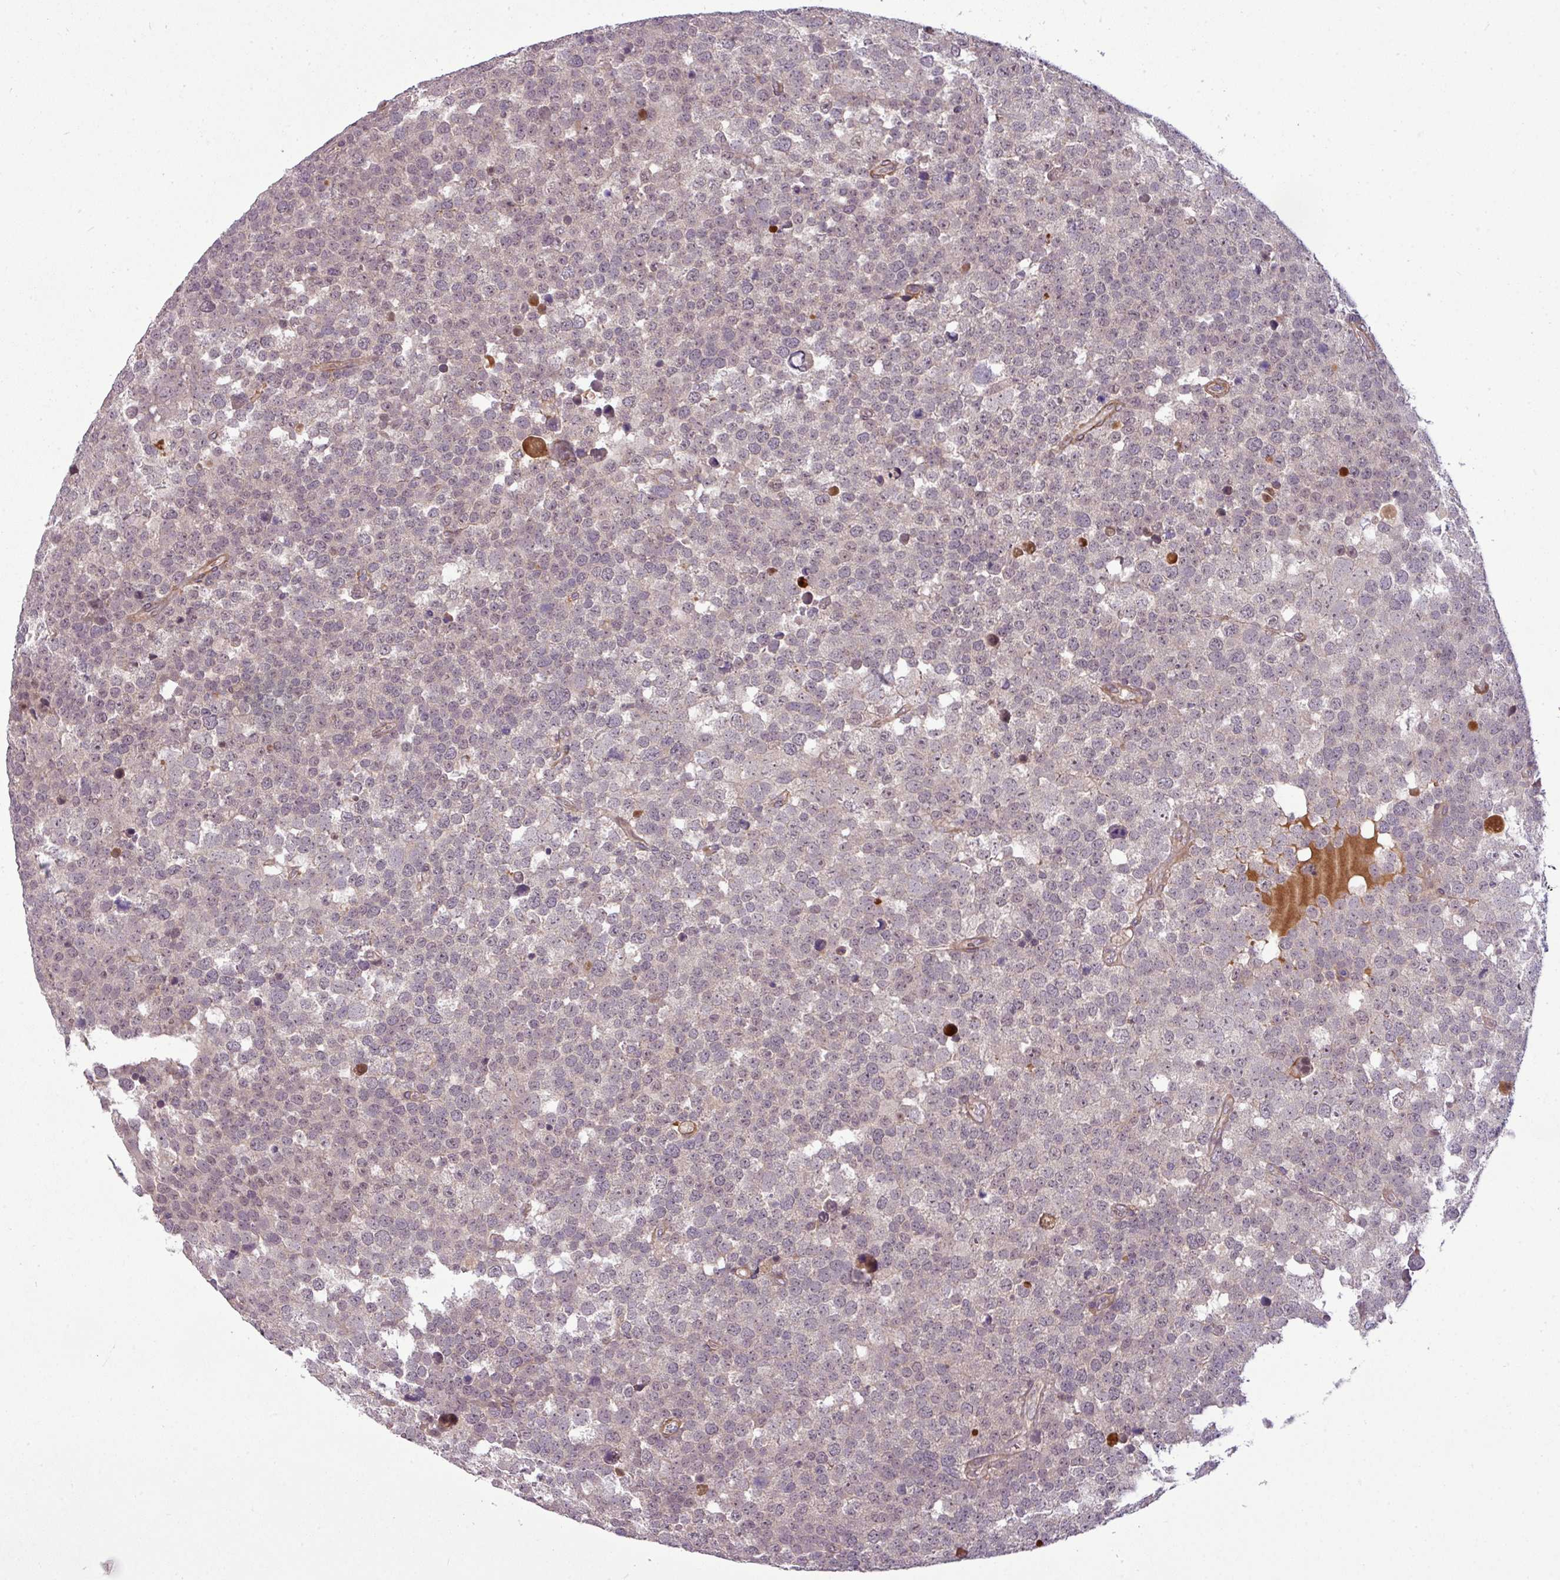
{"staining": {"intensity": "weak", "quantity": "<25%", "location": "cytoplasmic/membranous"}, "tissue": "testis cancer", "cell_type": "Tumor cells", "image_type": "cancer", "snomed": [{"axis": "morphology", "description": "Seminoma, NOS"}, {"axis": "topography", "description": "Testis"}], "caption": "Tumor cells show no significant staining in testis seminoma. The staining was performed using DAB (3,3'-diaminobenzidine) to visualize the protein expression in brown, while the nuclei were stained in blue with hematoxylin (Magnification: 20x).", "gene": "ZNF35", "patient": {"sex": "male", "age": 71}}